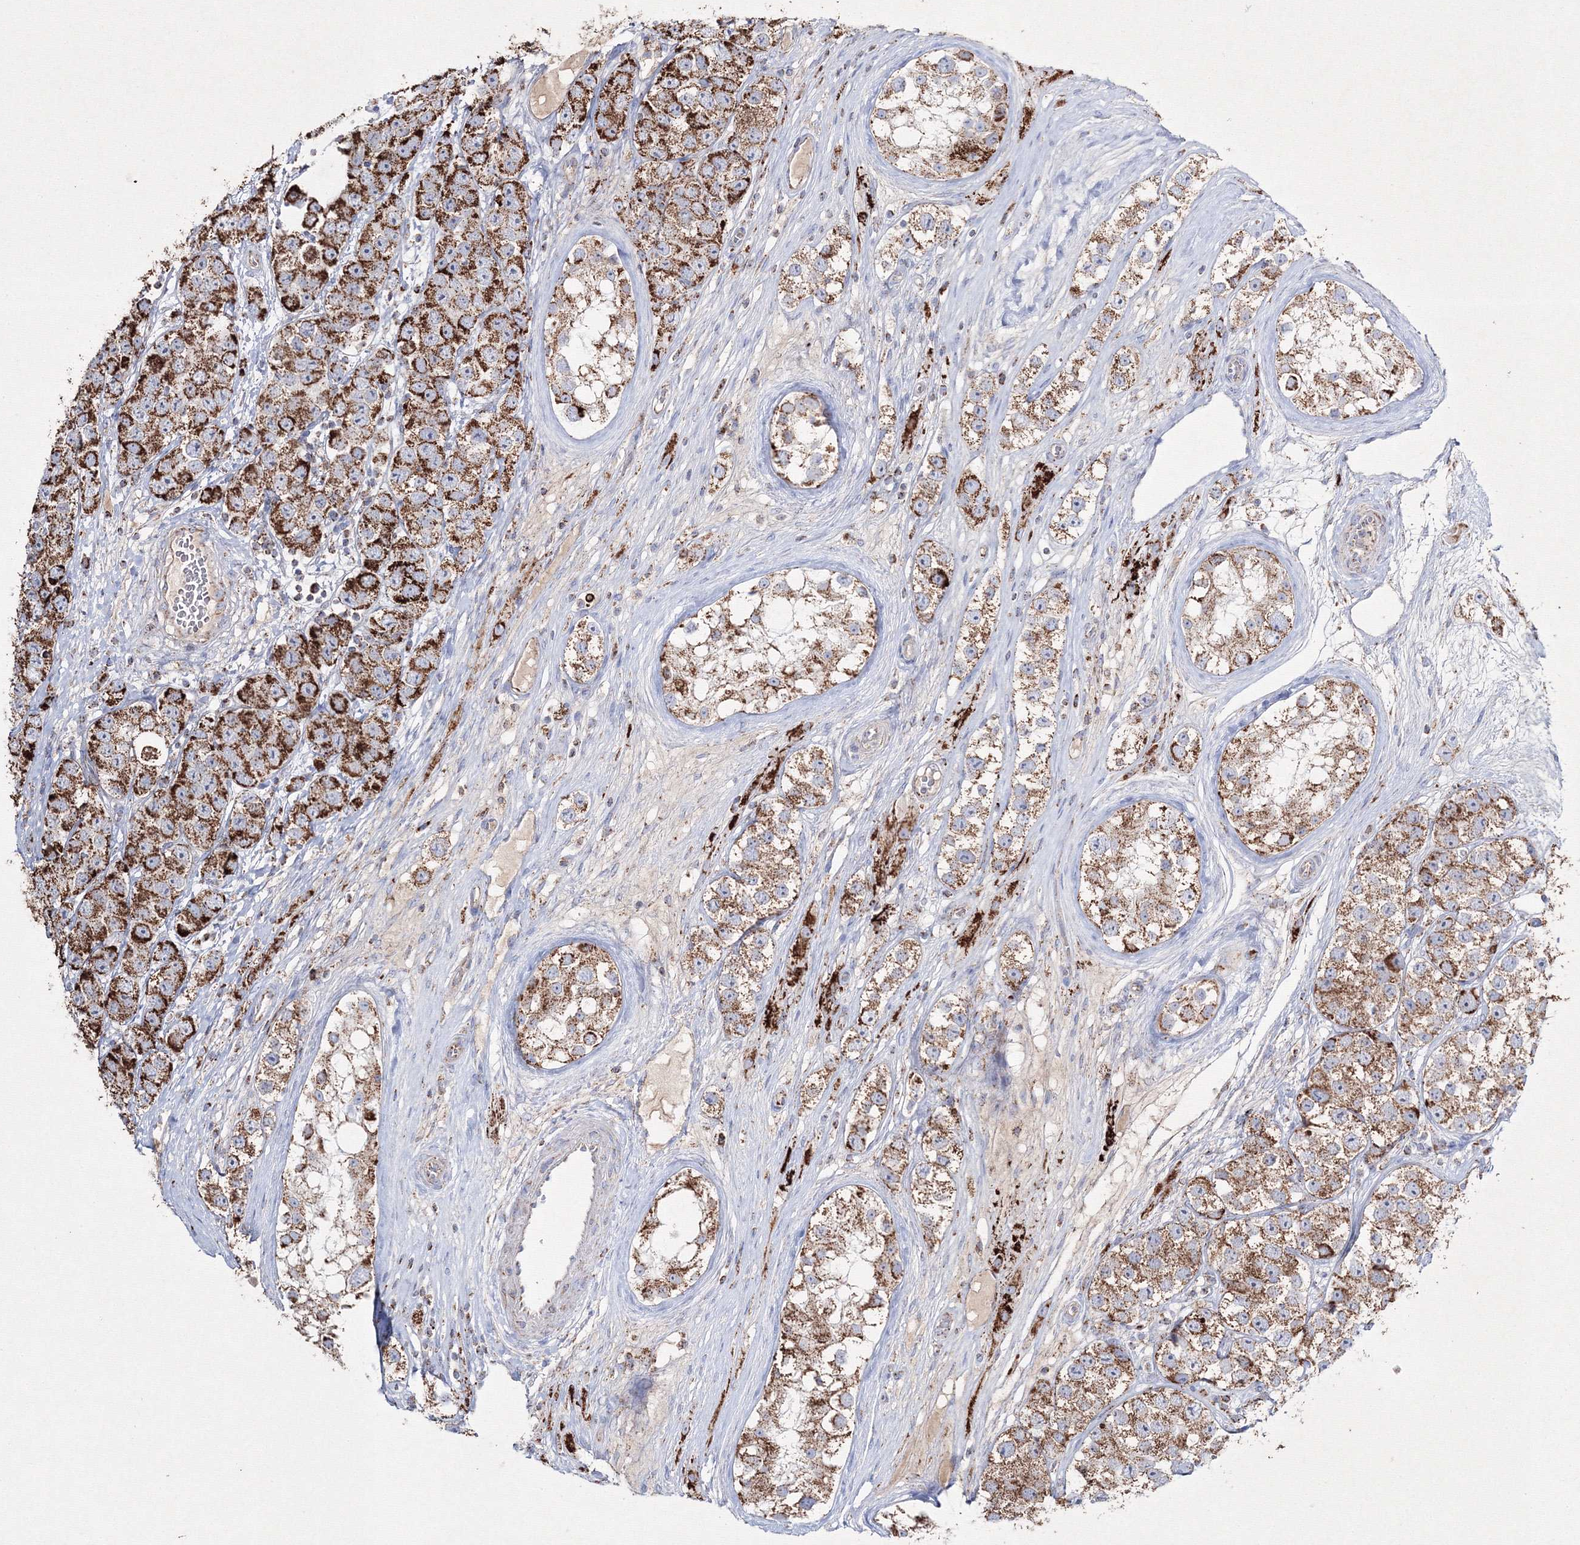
{"staining": {"intensity": "strong", "quantity": ">75%", "location": "cytoplasmic/membranous"}, "tissue": "testis cancer", "cell_type": "Tumor cells", "image_type": "cancer", "snomed": [{"axis": "morphology", "description": "Seminoma, NOS"}, {"axis": "topography", "description": "Testis"}], "caption": "Brown immunohistochemical staining in human seminoma (testis) displays strong cytoplasmic/membranous positivity in approximately >75% of tumor cells. The protein of interest is shown in brown color, while the nuclei are stained blue.", "gene": "IGSF9", "patient": {"sex": "male", "age": 28}}